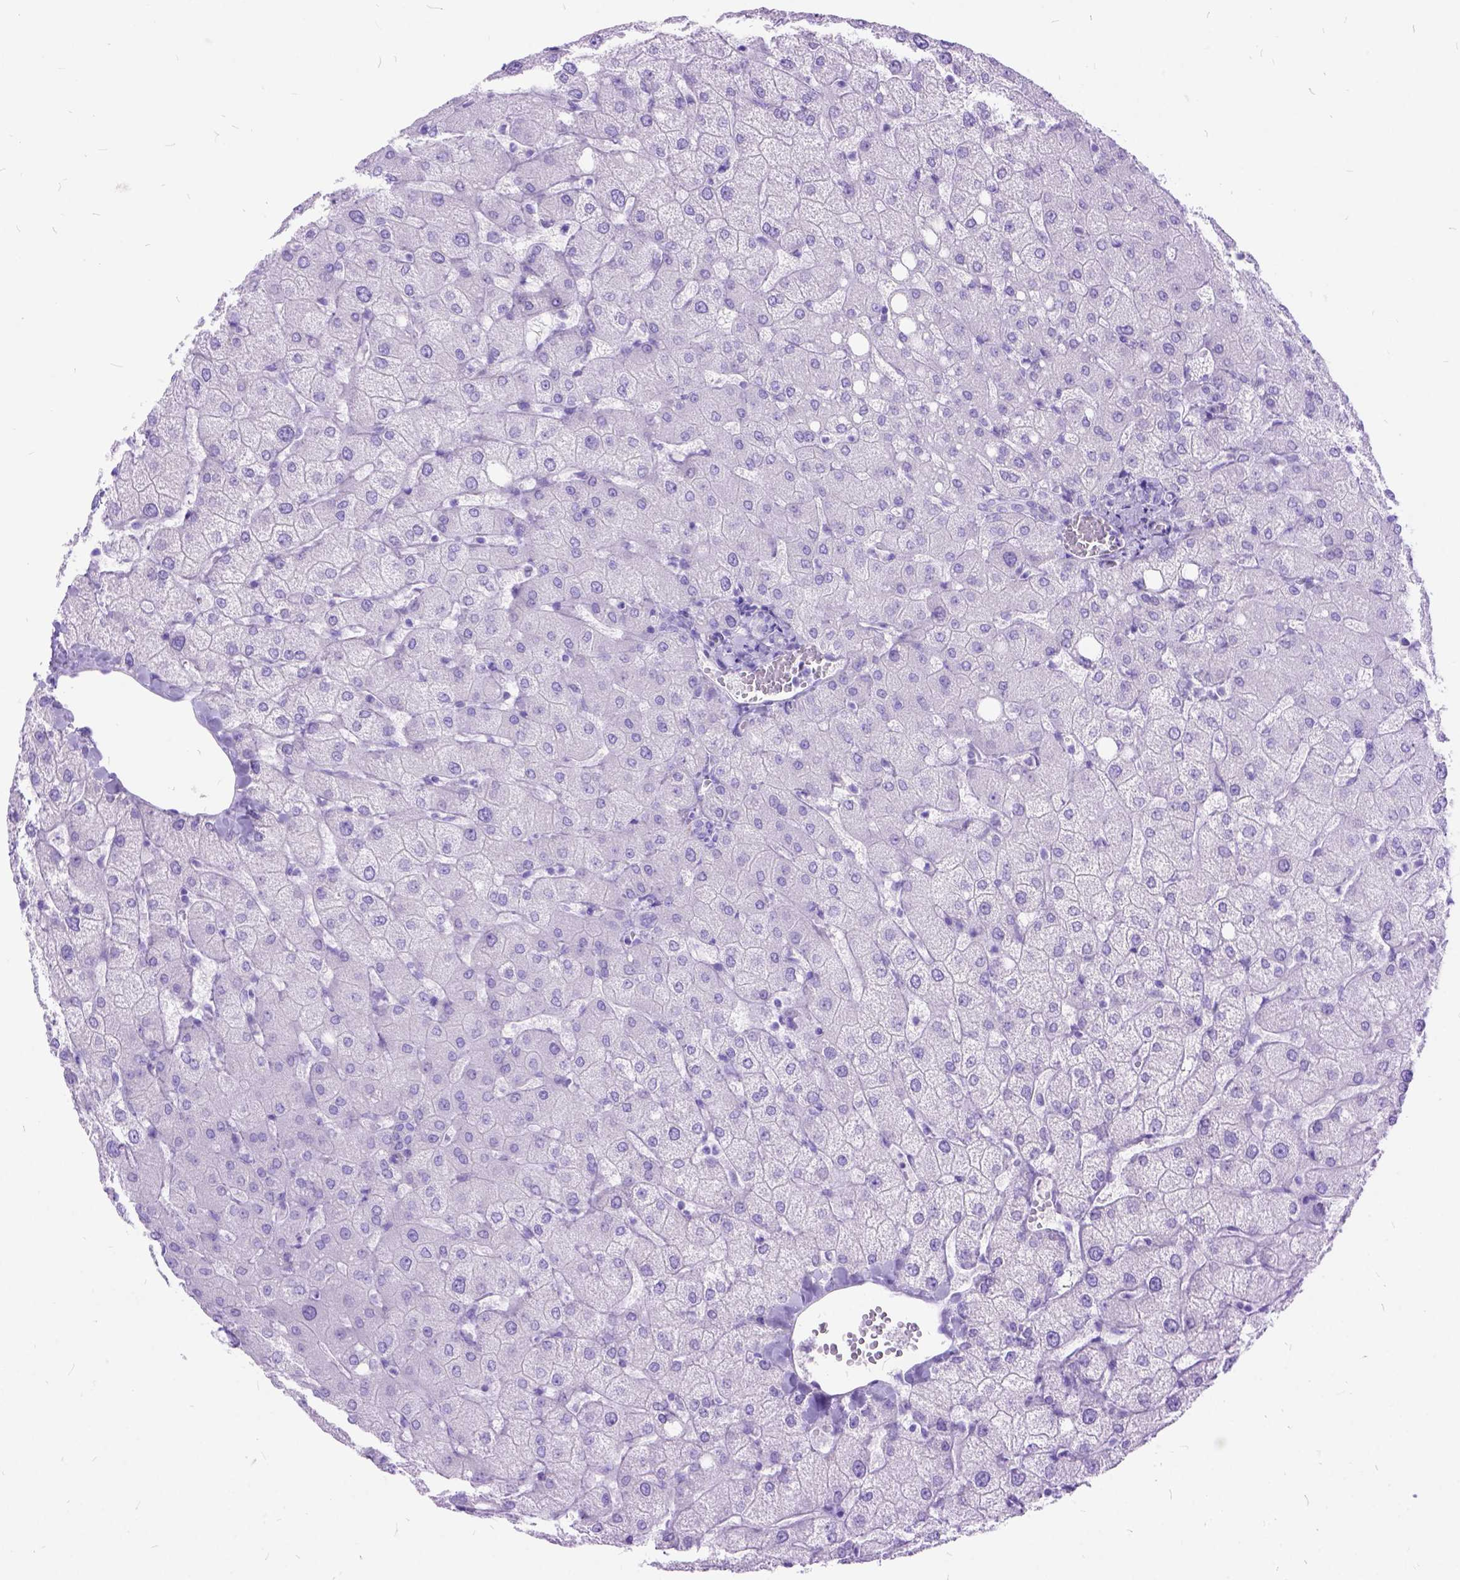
{"staining": {"intensity": "negative", "quantity": "none", "location": "none"}, "tissue": "liver", "cell_type": "Cholangiocytes", "image_type": "normal", "snomed": [{"axis": "morphology", "description": "Normal tissue, NOS"}, {"axis": "topography", "description": "Liver"}], "caption": "The micrograph displays no staining of cholangiocytes in normal liver.", "gene": "DNAH2", "patient": {"sex": "female", "age": 54}}